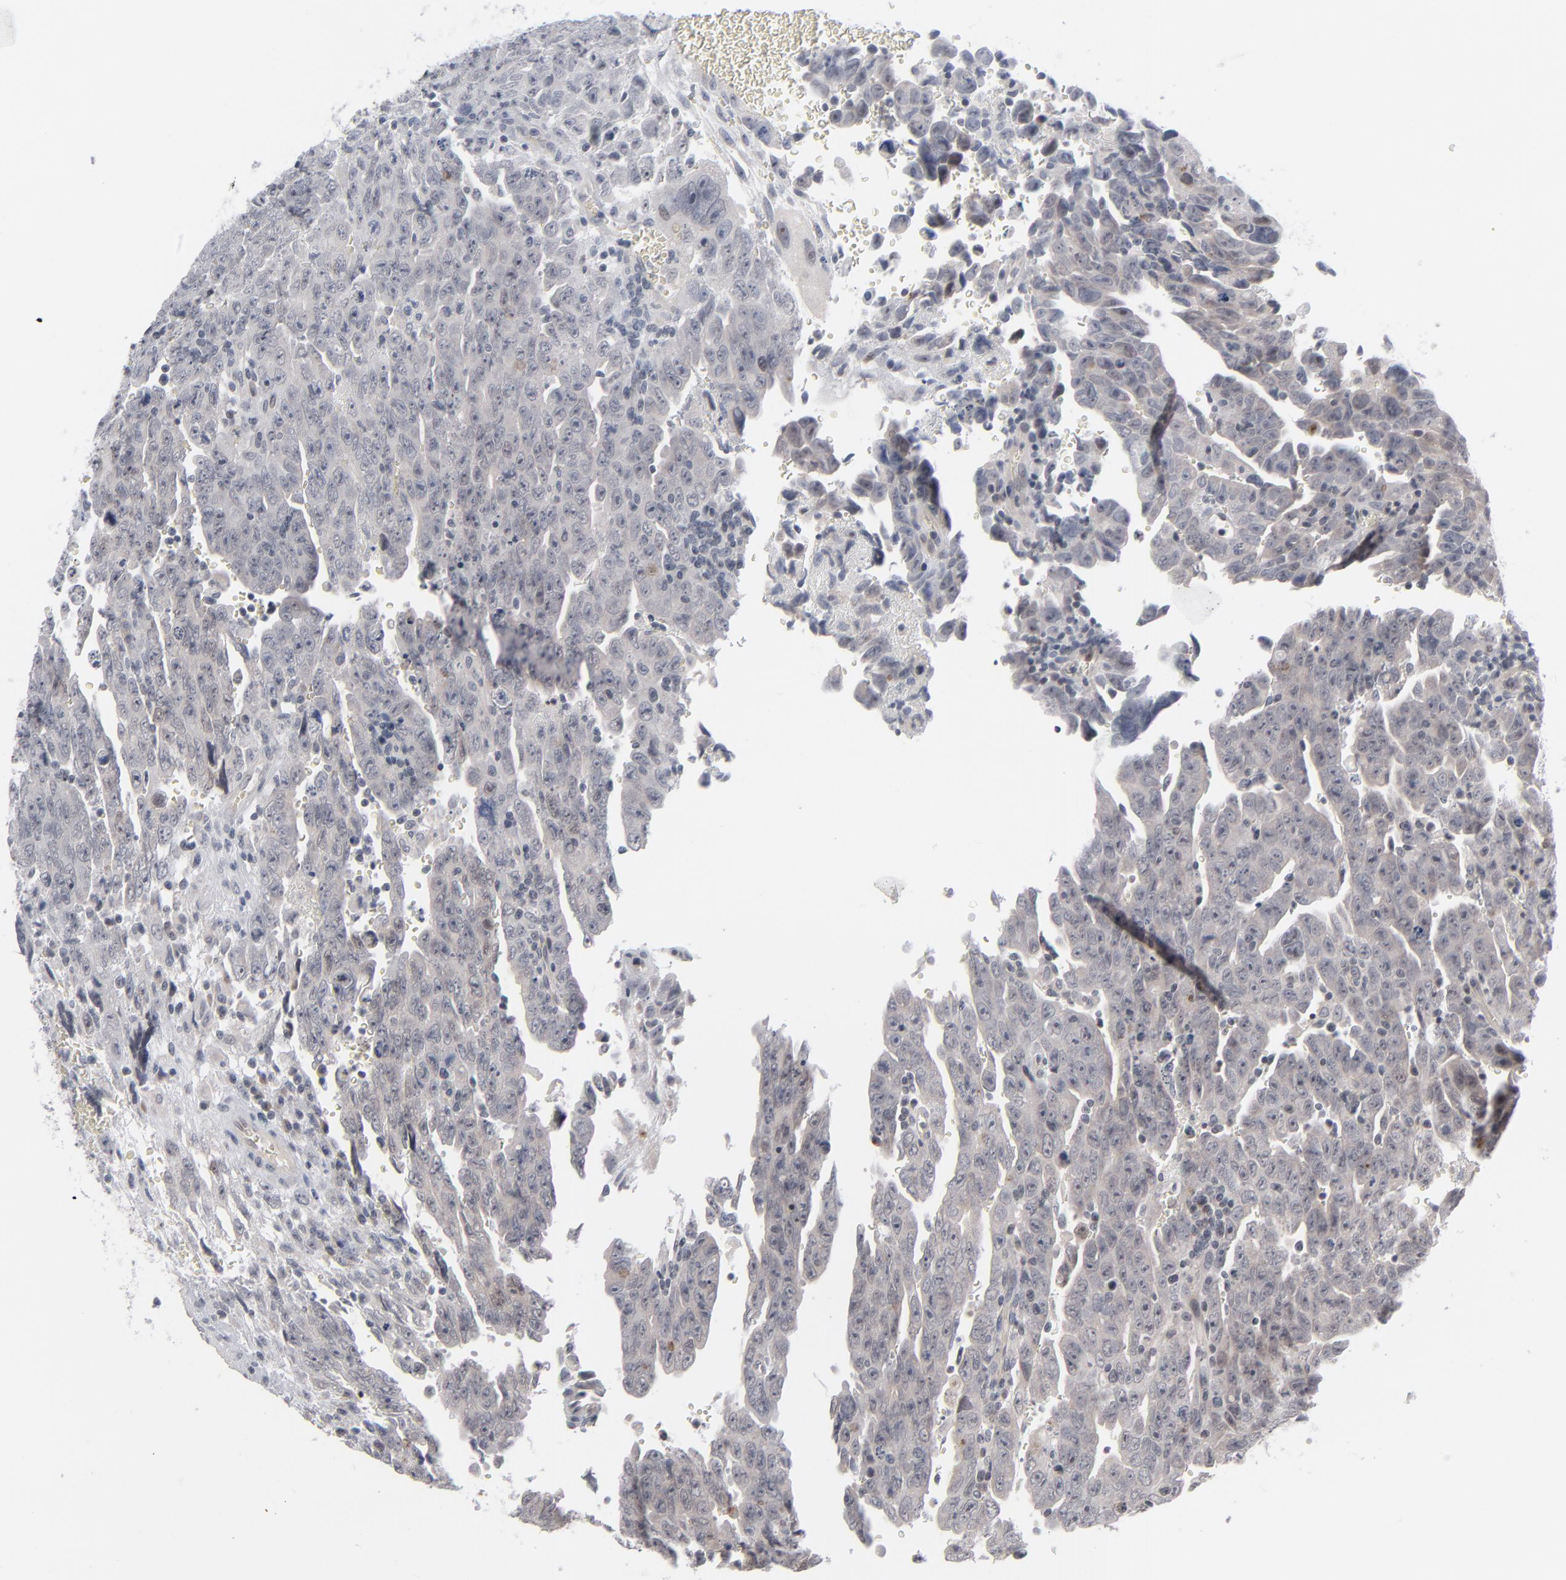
{"staining": {"intensity": "negative", "quantity": "none", "location": "none"}, "tissue": "testis cancer", "cell_type": "Tumor cells", "image_type": "cancer", "snomed": [{"axis": "morphology", "description": "Carcinoma, Embryonal, NOS"}, {"axis": "topography", "description": "Testis"}], "caption": "Testis cancer (embryonal carcinoma) was stained to show a protein in brown. There is no significant expression in tumor cells.", "gene": "POF1B", "patient": {"sex": "male", "age": 28}}